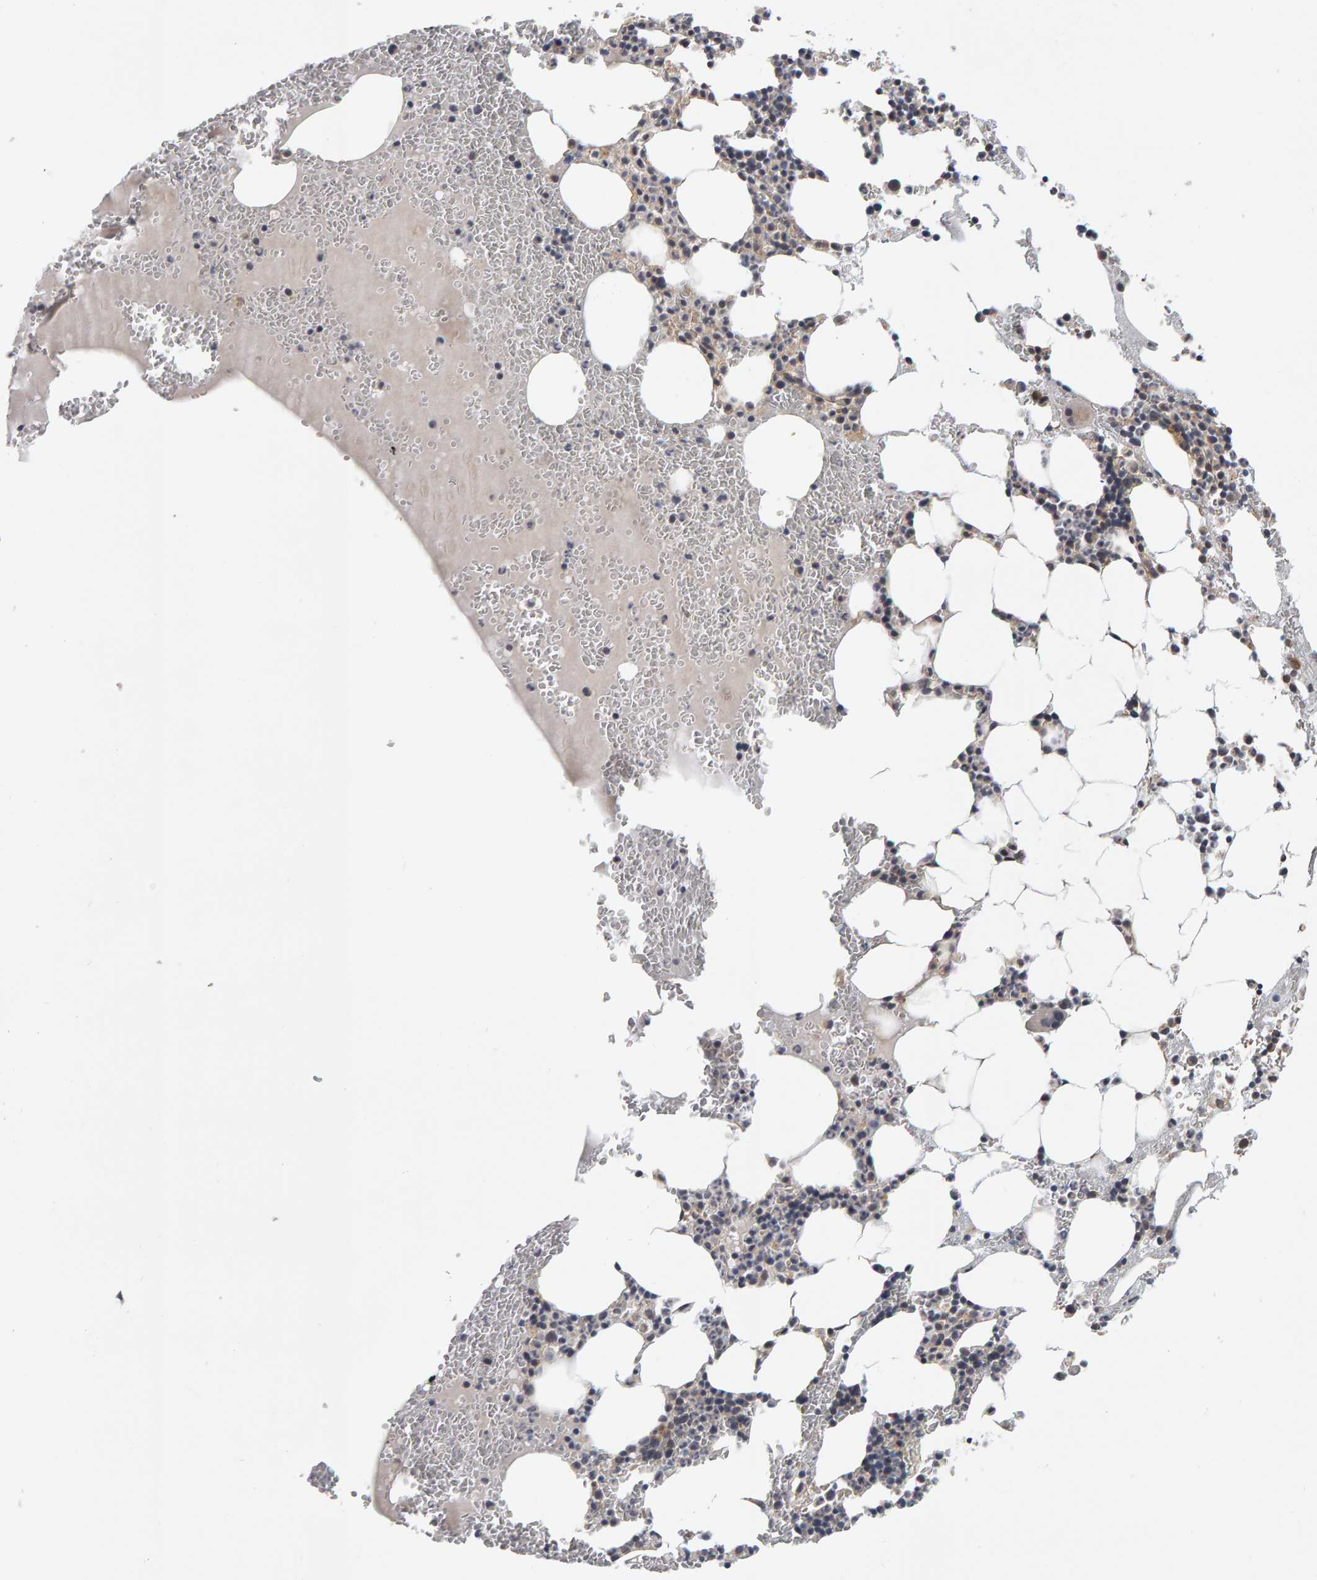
{"staining": {"intensity": "weak", "quantity": "<25%", "location": "cytoplasmic/membranous"}, "tissue": "bone marrow", "cell_type": "Hematopoietic cells", "image_type": "normal", "snomed": [{"axis": "morphology", "description": "Normal tissue, NOS"}, {"axis": "morphology", "description": "Inflammation, NOS"}, {"axis": "topography", "description": "Bone marrow"}], "caption": "Bone marrow was stained to show a protein in brown. There is no significant positivity in hematopoietic cells. (DAB (3,3'-diaminobenzidine) immunohistochemistry visualized using brightfield microscopy, high magnification).", "gene": "DAP3", "patient": {"sex": "female", "age": 67}}